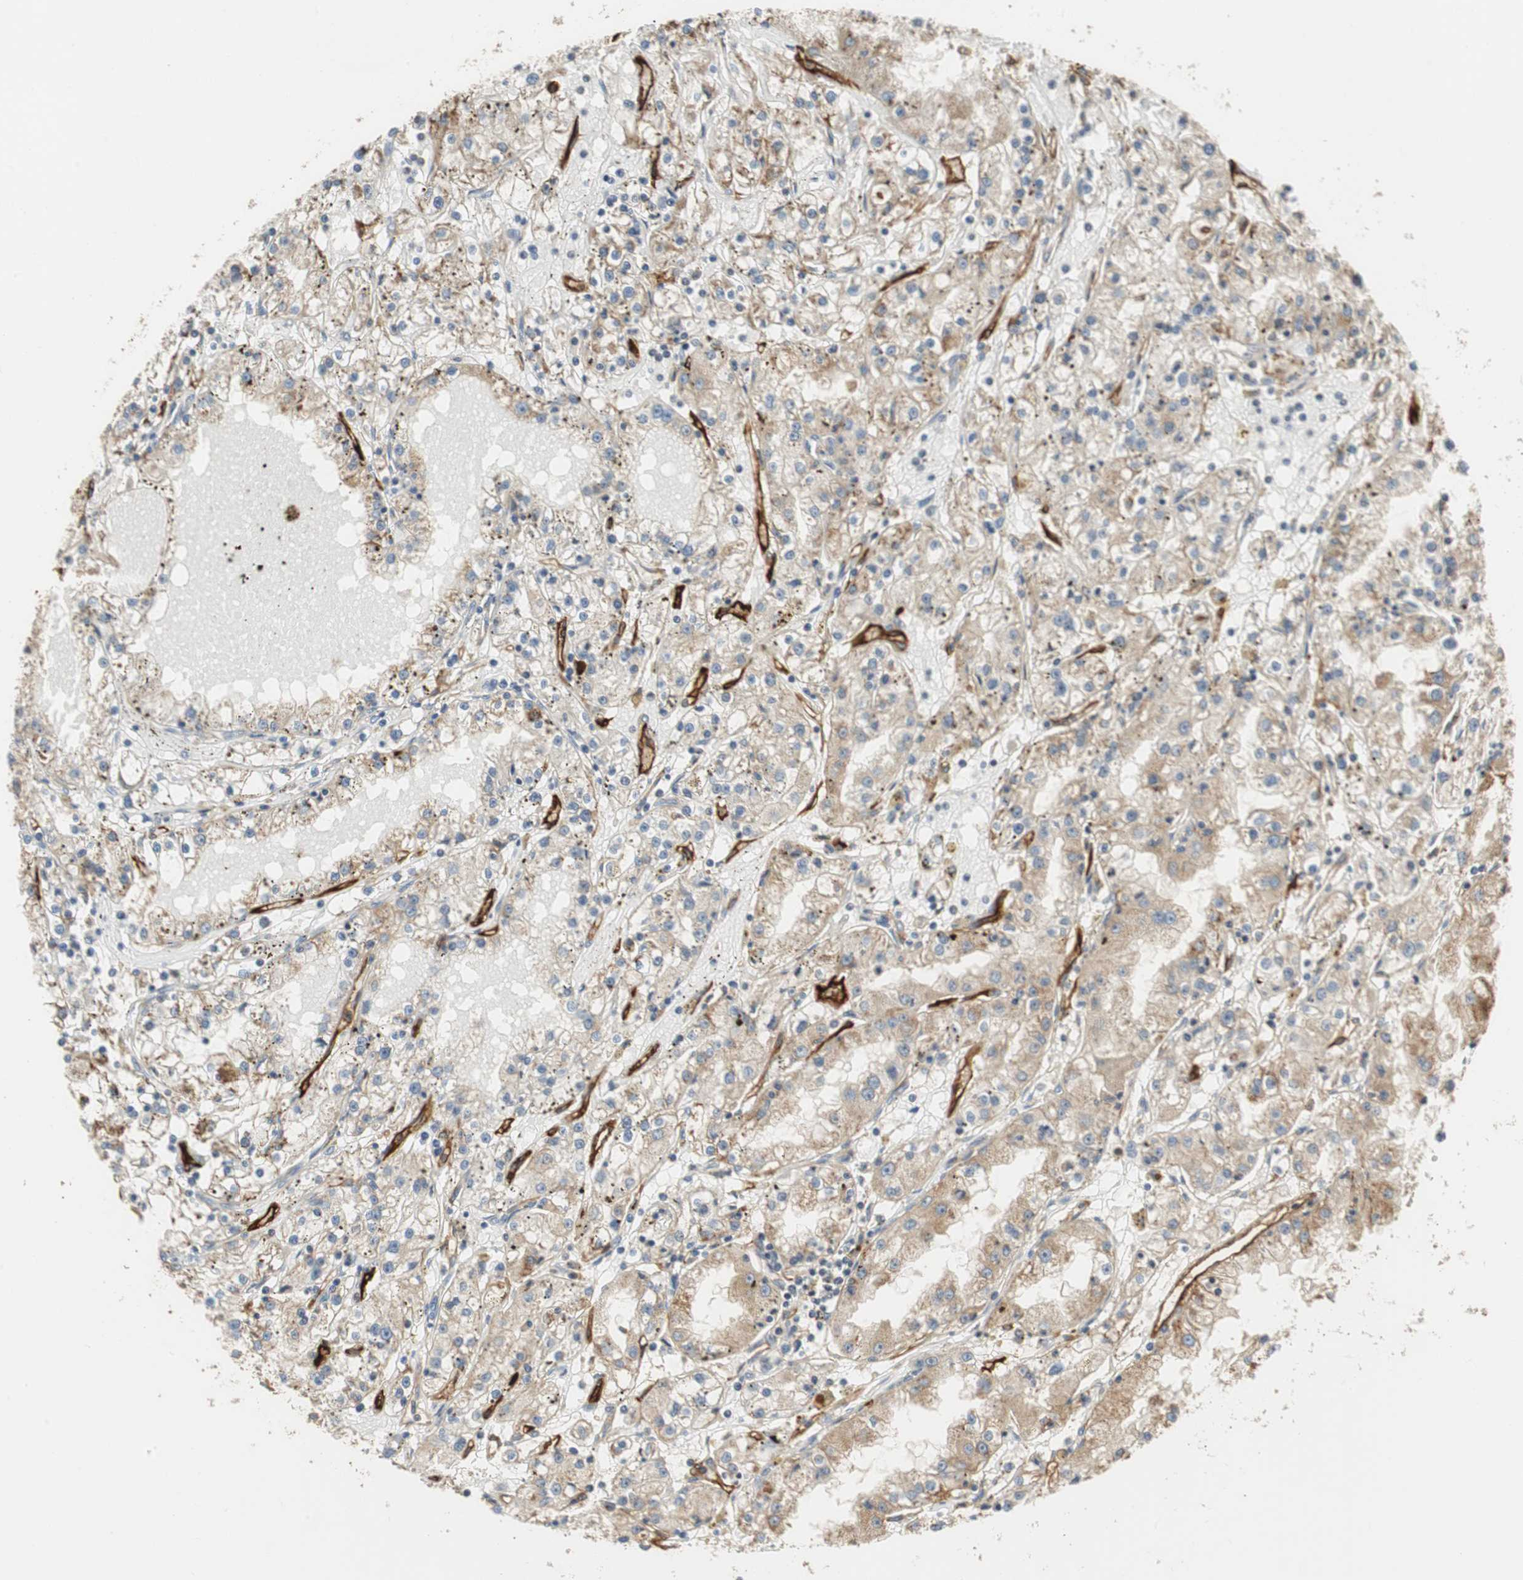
{"staining": {"intensity": "weak", "quantity": "25%-75%", "location": "cytoplasmic/membranous"}, "tissue": "renal cancer", "cell_type": "Tumor cells", "image_type": "cancer", "snomed": [{"axis": "morphology", "description": "Adenocarcinoma, NOS"}, {"axis": "topography", "description": "Kidney"}], "caption": "Immunohistochemistry photomicrograph of neoplastic tissue: human renal cancer stained using immunohistochemistry (IHC) displays low levels of weak protein expression localized specifically in the cytoplasmic/membranous of tumor cells, appearing as a cytoplasmic/membranous brown color.", "gene": "ALPL", "patient": {"sex": "male", "age": 56}}